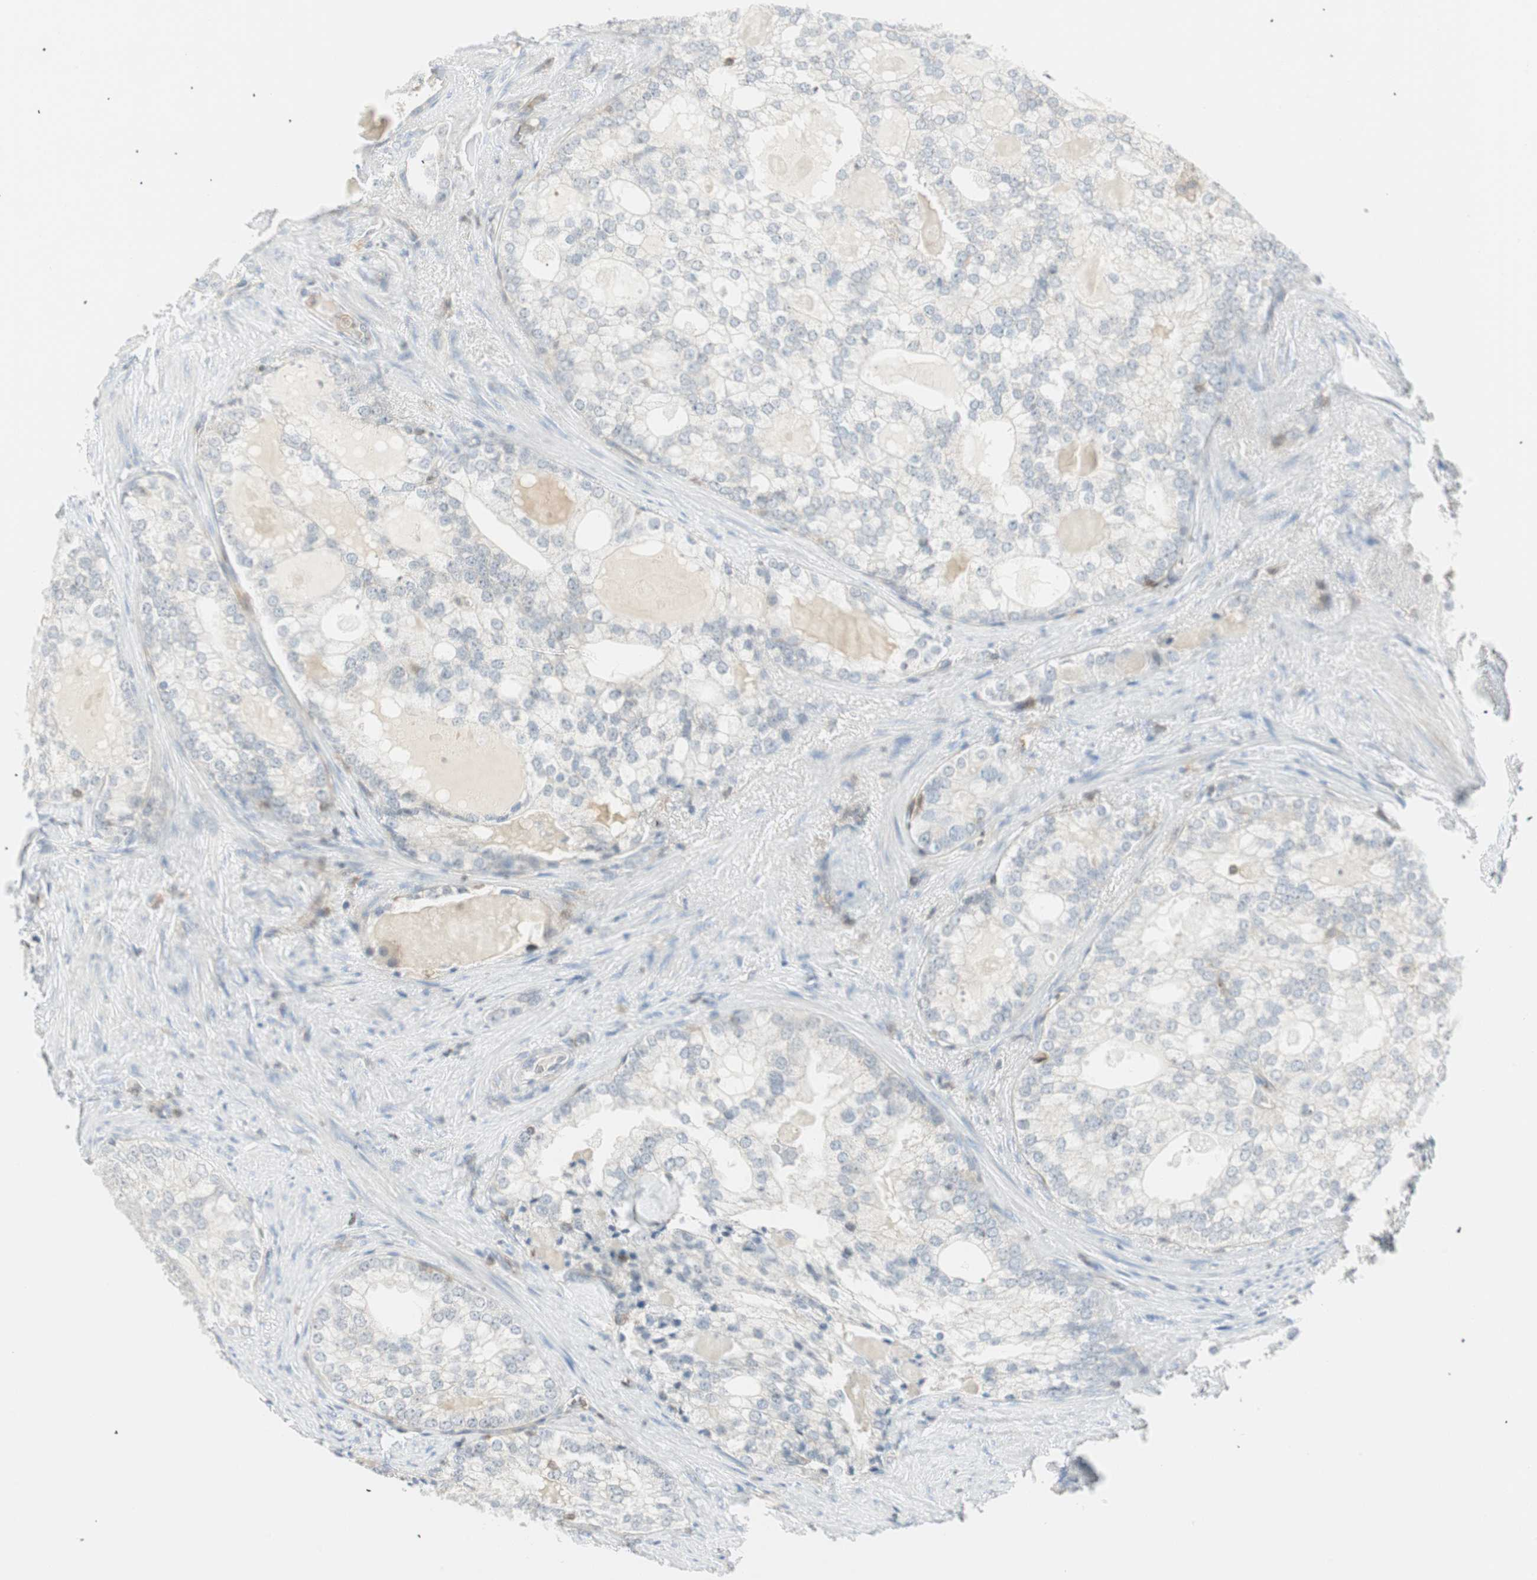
{"staining": {"intensity": "negative", "quantity": "none", "location": "none"}, "tissue": "prostate cancer", "cell_type": "Tumor cells", "image_type": "cancer", "snomed": [{"axis": "morphology", "description": "Adenocarcinoma, High grade"}, {"axis": "topography", "description": "Prostate"}], "caption": "Tumor cells are negative for brown protein staining in adenocarcinoma (high-grade) (prostate).", "gene": "PPP1CA", "patient": {"sex": "male", "age": 66}}